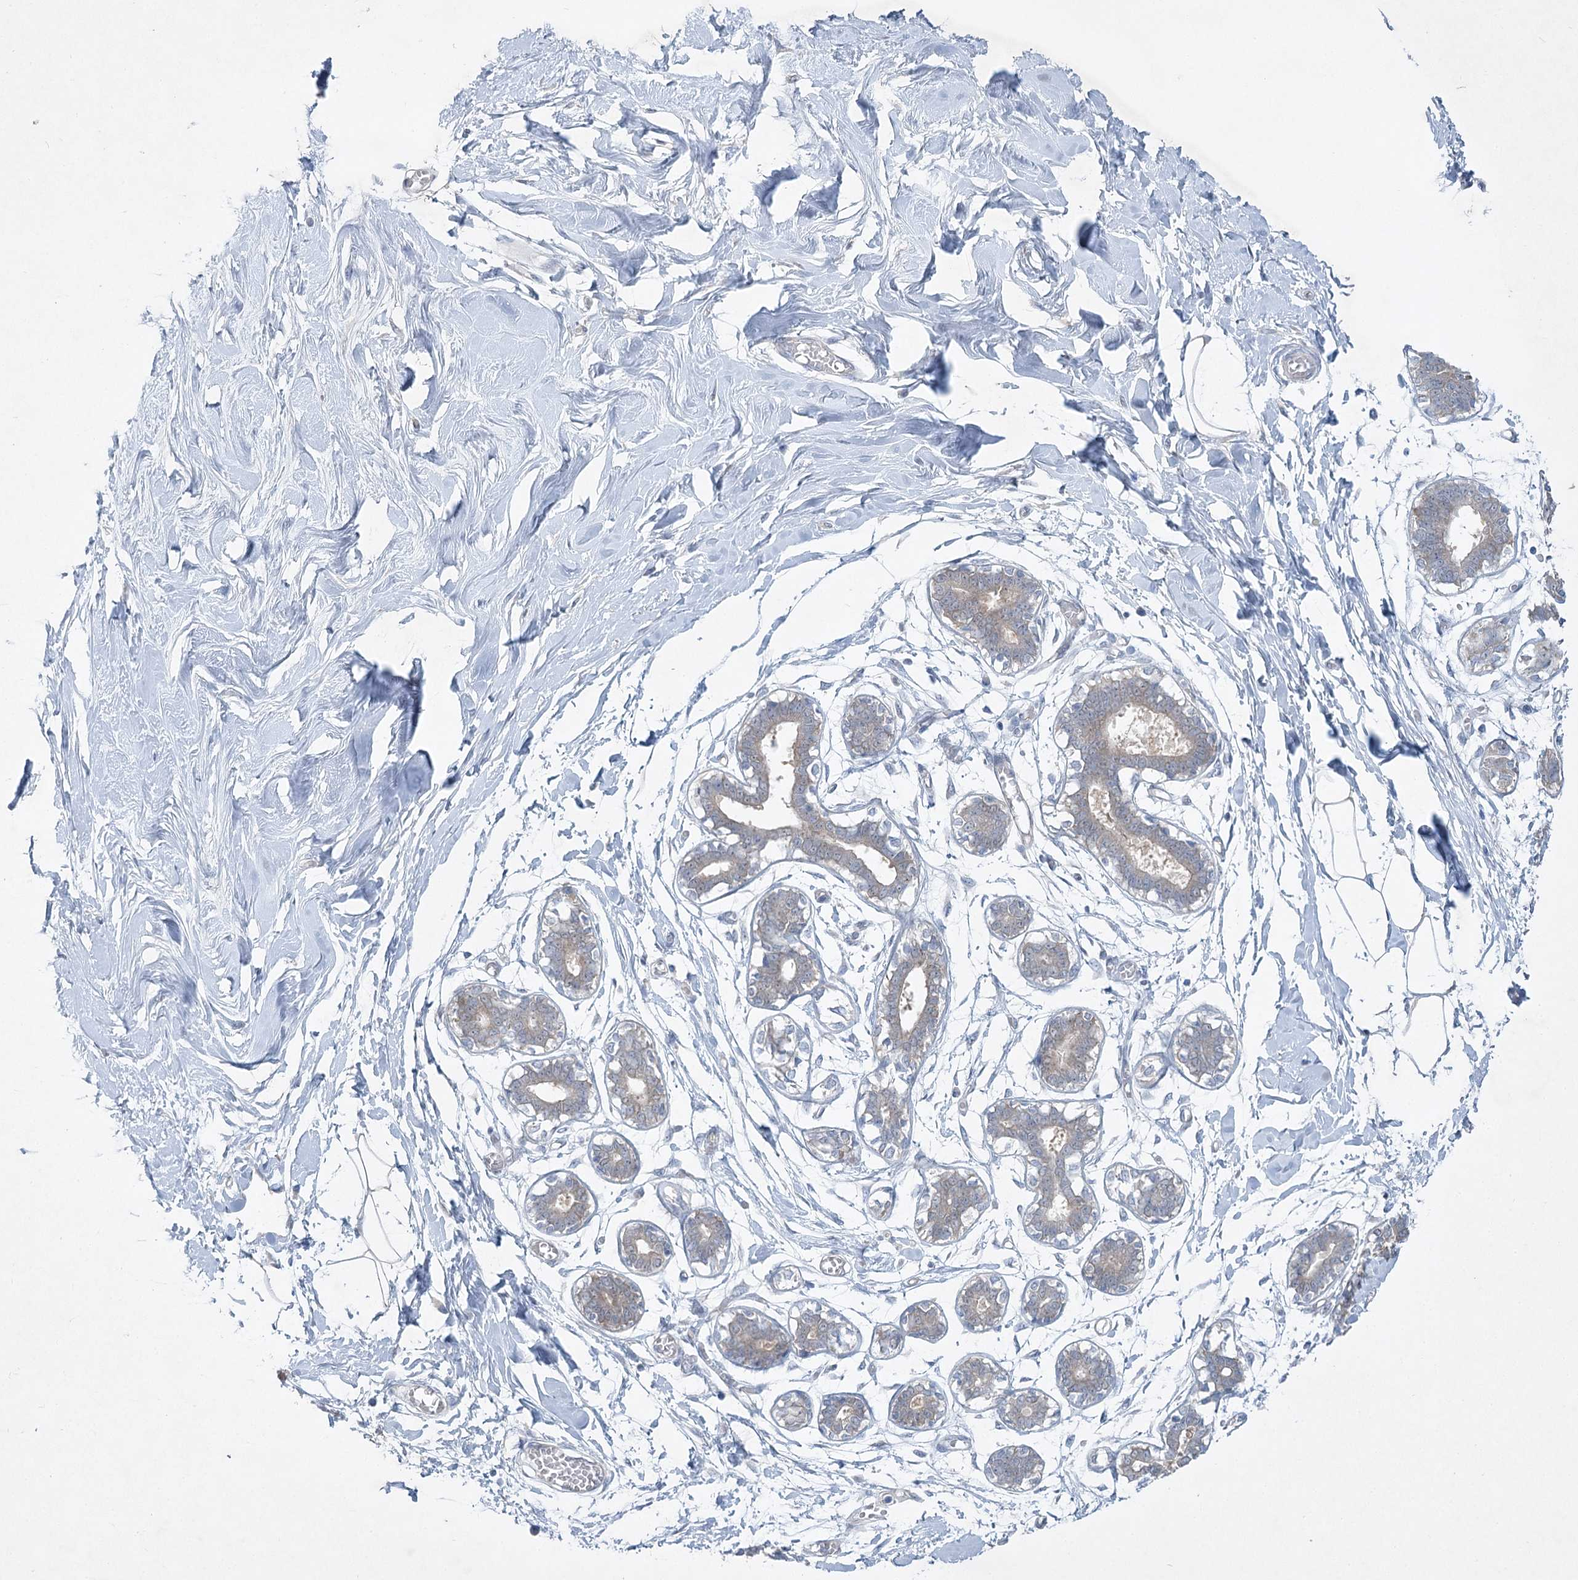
{"staining": {"intensity": "negative", "quantity": "none", "location": "none"}, "tissue": "breast", "cell_type": "Adipocytes", "image_type": "normal", "snomed": [{"axis": "morphology", "description": "Normal tissue, NOS"}, {"axis": "topography", "description": "Breast"}], "caption": "Breast stained for a protein using IHC demonstrates no expression adipocytes.", "gene": "AAMDC", "patient": {"sex": "female", "age": 27}}